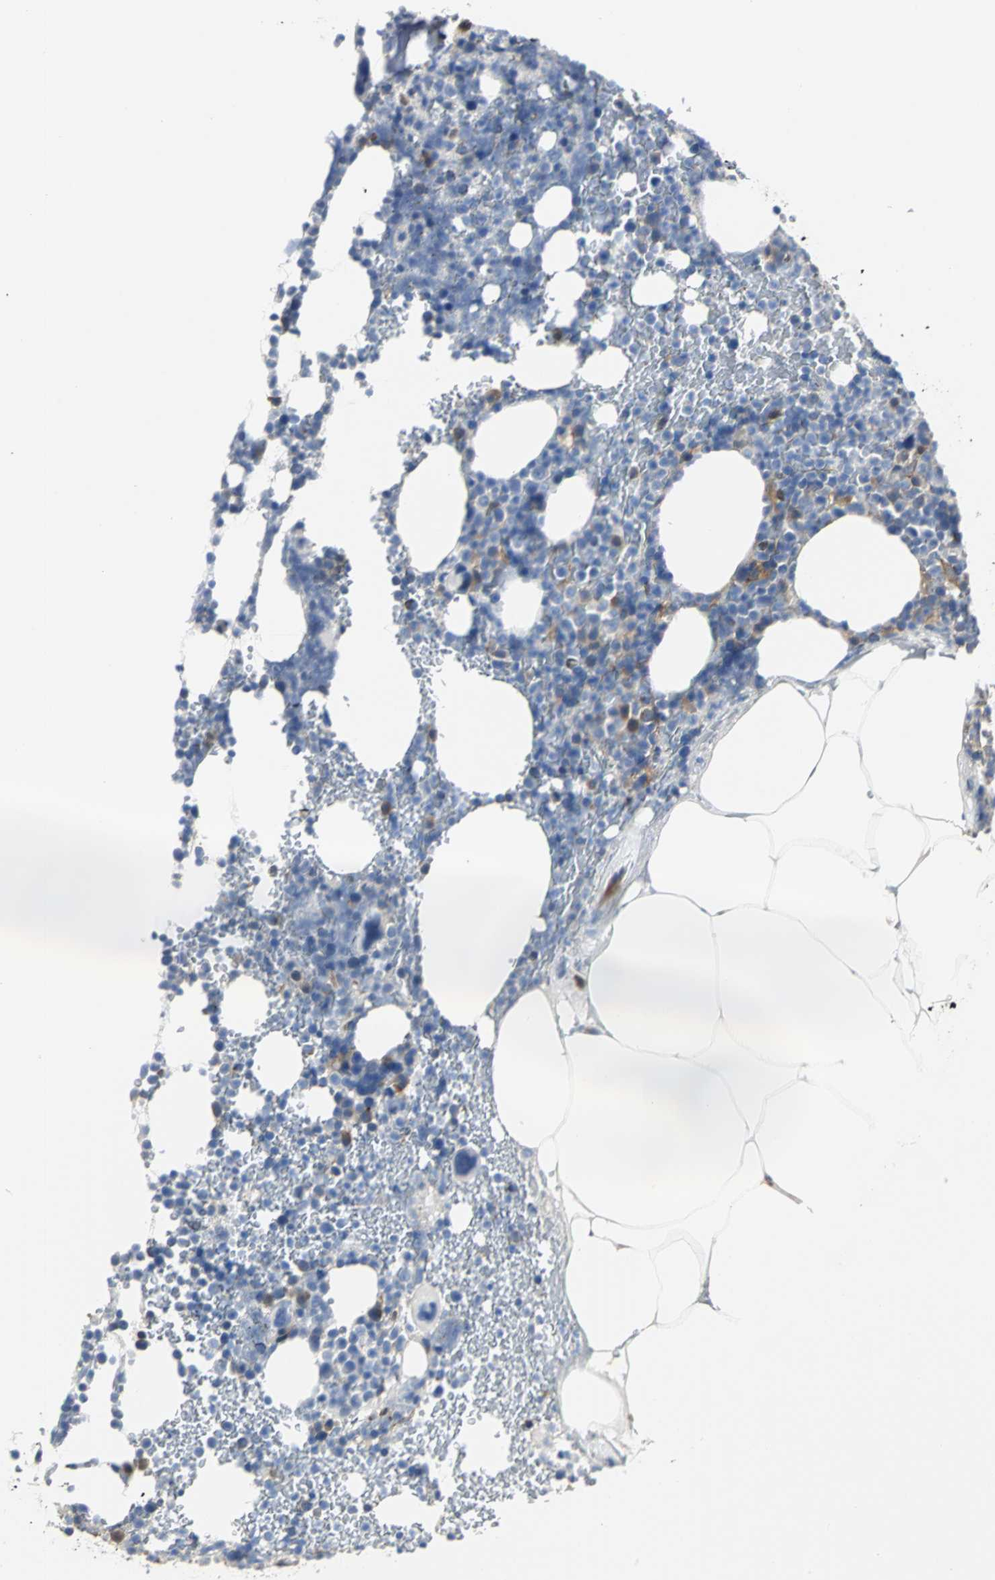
{"staining": {"intensity": "moderate", "quantity": "<25%", "location": "cytoplasmic/membranous"}, "tissue": "bone marrow", "cell_type": "Hematopoietic cells", "image_type": "normal", "snomed": [{"axis": "morphology", "description": "Normal tissue, NOS"}, {"axis": "topography", "description": "Bone marrow"}], "caption": "Benign bone marrow was stained to show a protein in brown. There is low levels of moderate cytoplasmic/membranous staining in about <25% of hematopoietic cells. (brown staining indicates protein expression, while blue staining denotes nuclei).", "gene": "CHRNB1", "patient": {"sex": "female", "age": 66}}